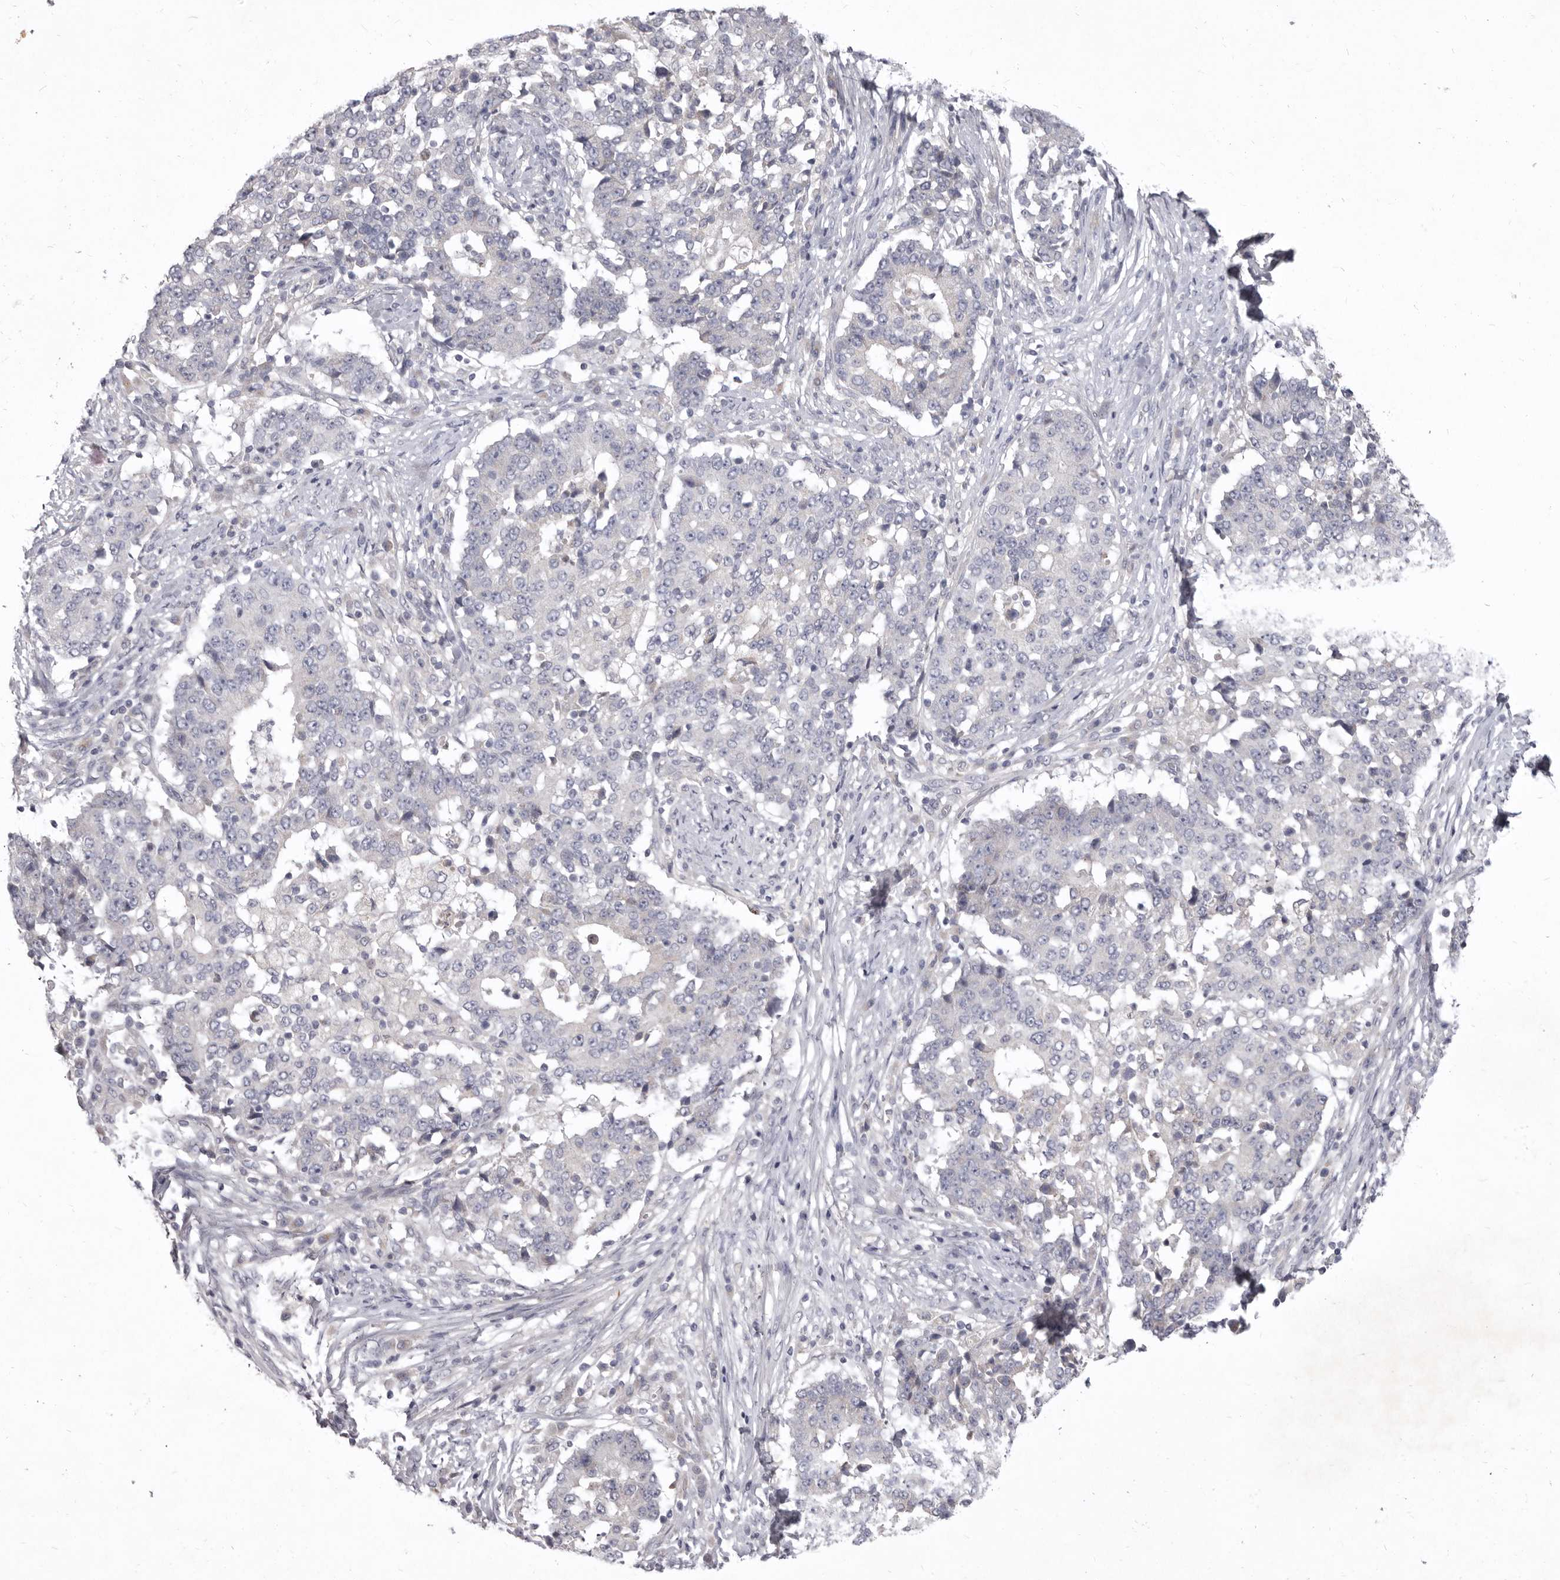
{"staining": {"intensity": "negative", "quantity": "none", "location": "none"}, "tissue": "stomach cancer", "cell_type": "Tumor cells", "image_type": "cancer", "snomed": [{"axis": "morphology", "description": "Adenocarcinoma, NOS"}, {"axis": "topography", "description": "Stomach"}], "caption": "Immunohistochemistry of stomach cancer (adenocarcinoma) exhibits no staining in tumor cells.", "gene": "P2RX6", "patient": {"sex": "male", "age": 59}}